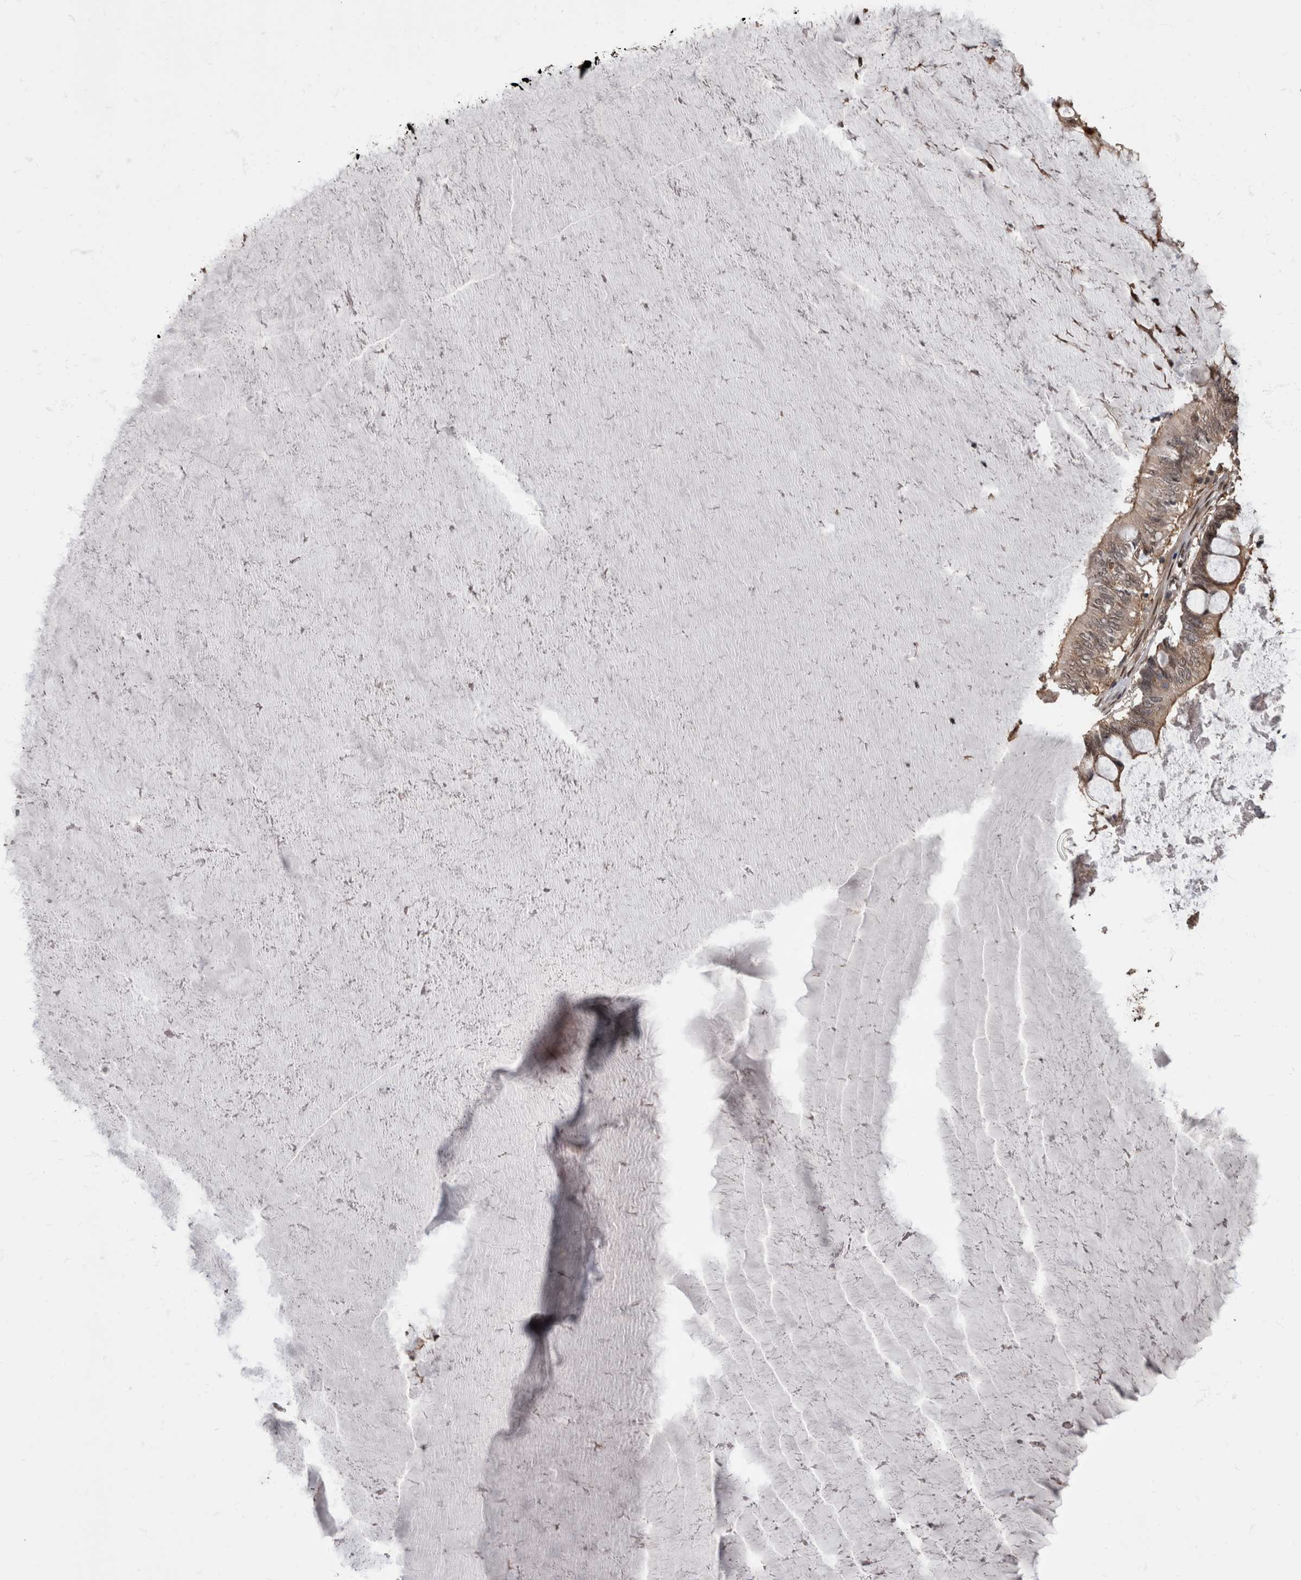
{"staining": {"intensity": "weak", "quantity": "25%-75%", "location": "cytoplasmic/membranous,nuclear"}, "tissue": "ovarian cancer", "cell_type": "Tumor cells", "image_type": "cancer", "snomed": [{"axis": "morphology", "description": "Cystadenocarcinoma, mucinous, NOS"}, {"axis": "topography", "description": "Ovary"}], "caption": "Brown immunohistochemical staining in ovarian cancer (mucinous cystadenocarcinoma) demonstrates weak cytoplasmic/membranous and nuclear positivity in approximately 25%-75% of tumor cells. The protein is stained brown, and the nuclei are stained in blue (DAB (3,3'-diaminobenzidine) IHC with brightfield microscopy, high magnification).", "gene": "AKT3", "patient": {"sex": "female", "age": 61}}